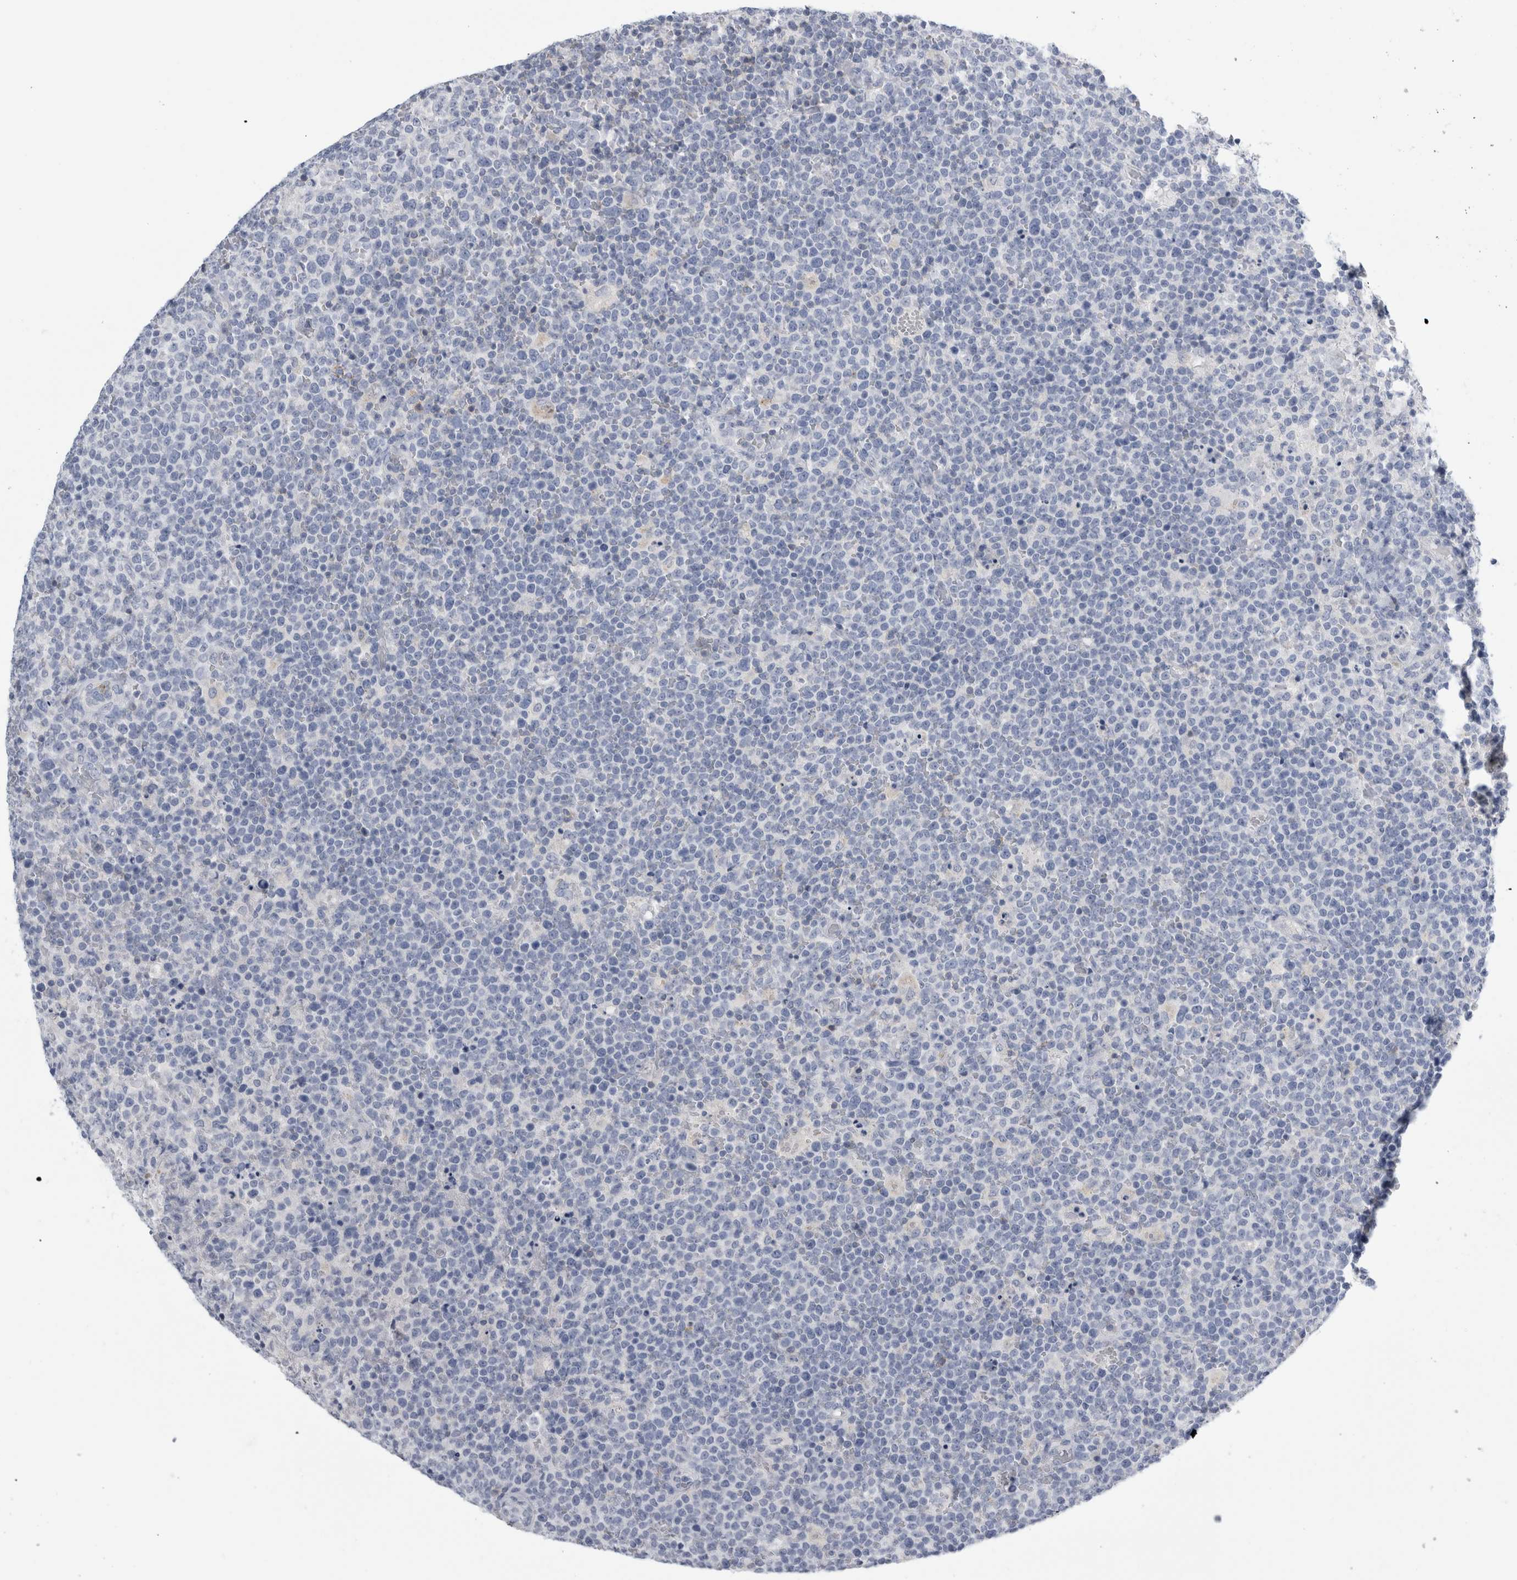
{"staining": {"intensity": "negative", "quantity": "none", "location": "none"}, "tissue": "lymphoma", "cell_type": "Tumor cells", "image_type": "cancer", "snomed": [{"axis": "morphology", "description": "Malignant lymphoma, non-Hodgkin's type, High grade"}, {"axis": "topography", "description": "Lymph node"}], "caption": "A micrograph of malignant lymphoma, non-Hodgkin's type (high-grade) stained for a protein exhibits no brown staining in tumor cells.", "gene": "ANKFY1", "patient": {"sex": "male", "age": 61}}